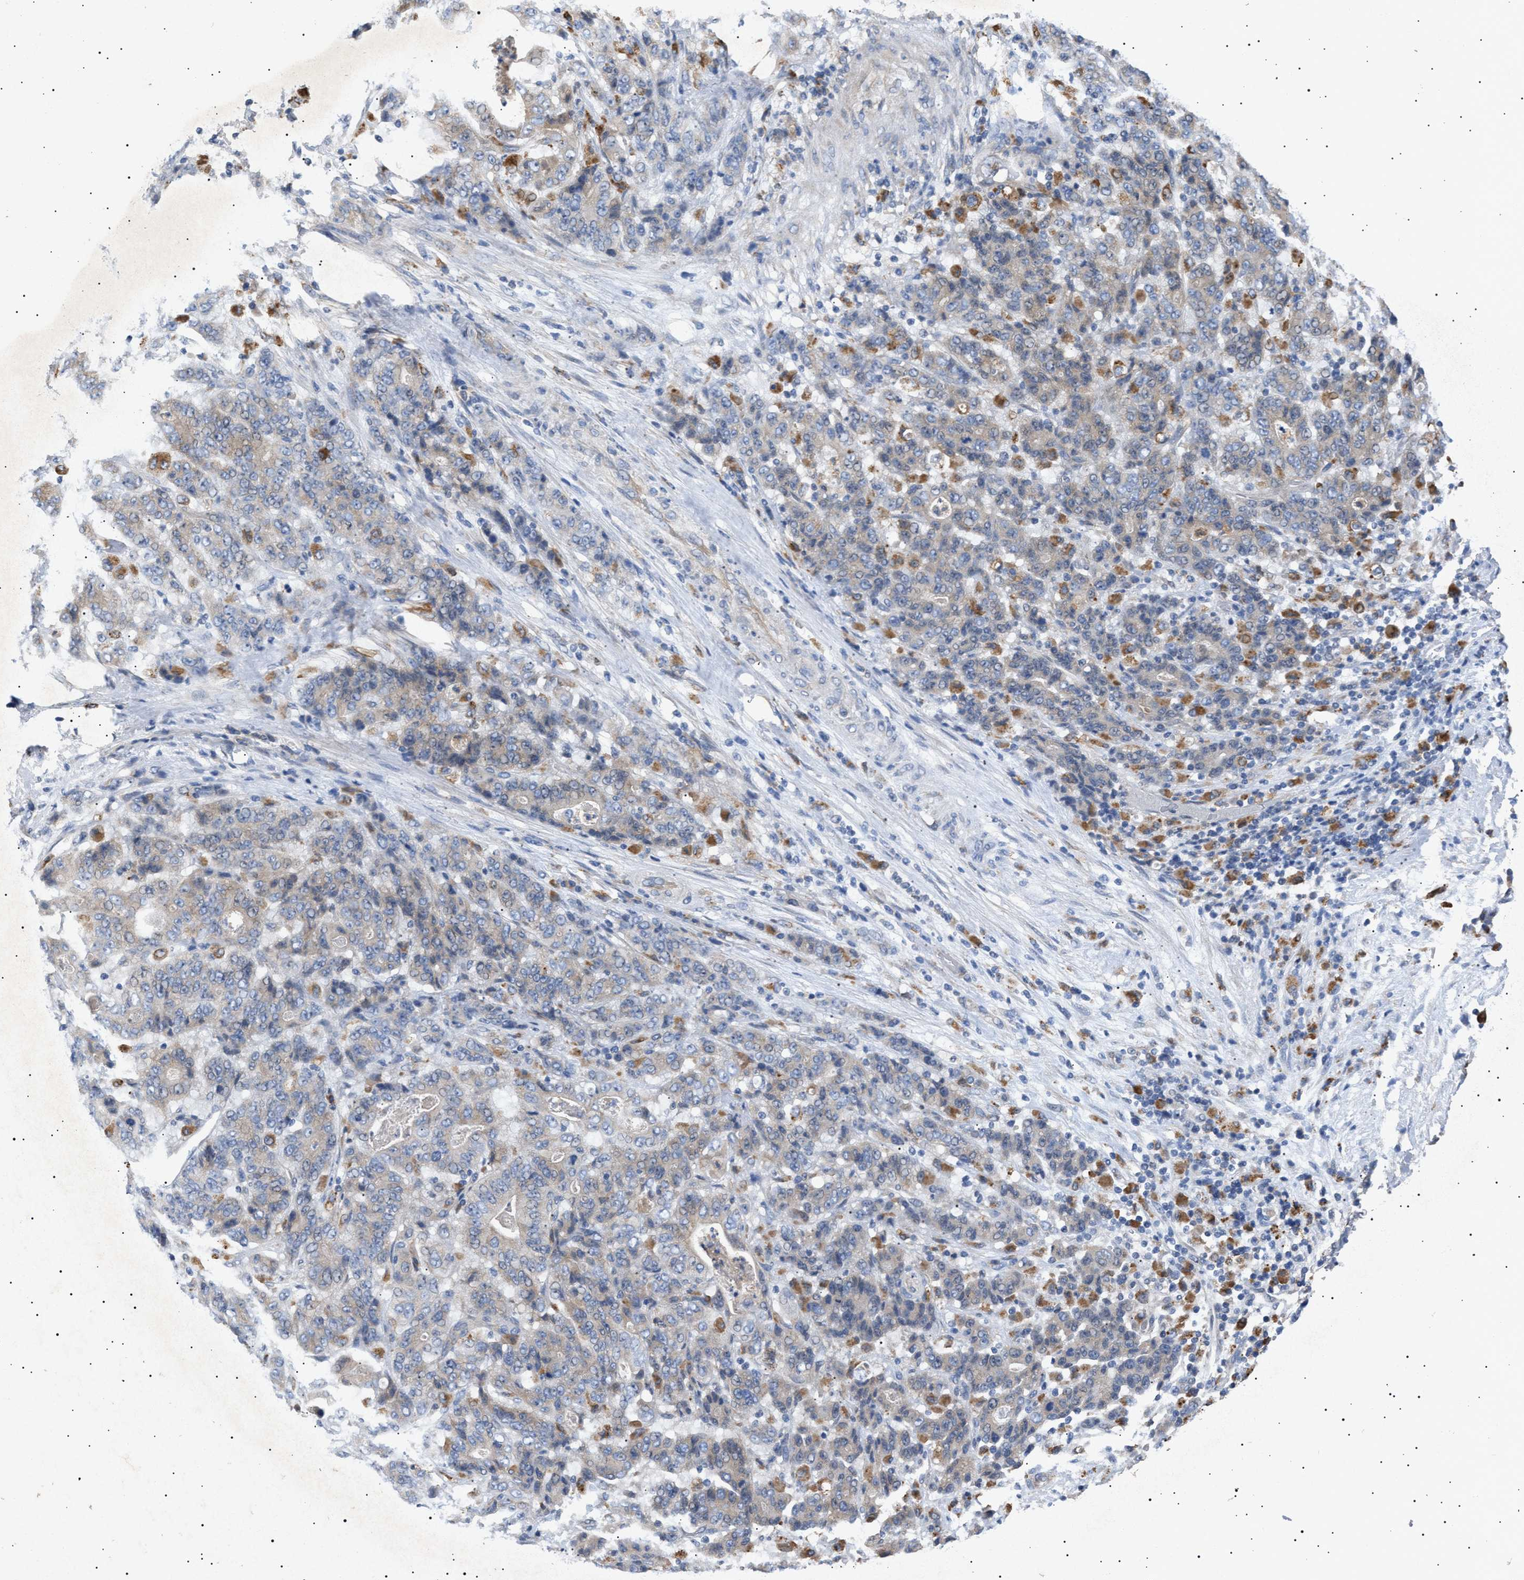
{"staining": {"intensity": "weak", "quantity": "25%-75%", "location": "cytoplasmic/membranous"}, "tissue": "stomach cancer", "cell_type": "Tumor cells", "image_type": "cancer", "snomed": [{"axis": "morphology", "description": "Adenocarcinoma, NOS"}, {"axis": "topography", "description": "Stomach"}], "caption": "Immunohistochemistry (IHC) photomicrograph of stomach cancer (adenocarcinoma) stained for a protein (brown), which shows low levels of weak cytoplasmic/membranous positivity in about 25%-75% of tumor cells.", "gene": "SIRT5", "patient": {"sex": "female", "age": 73}}